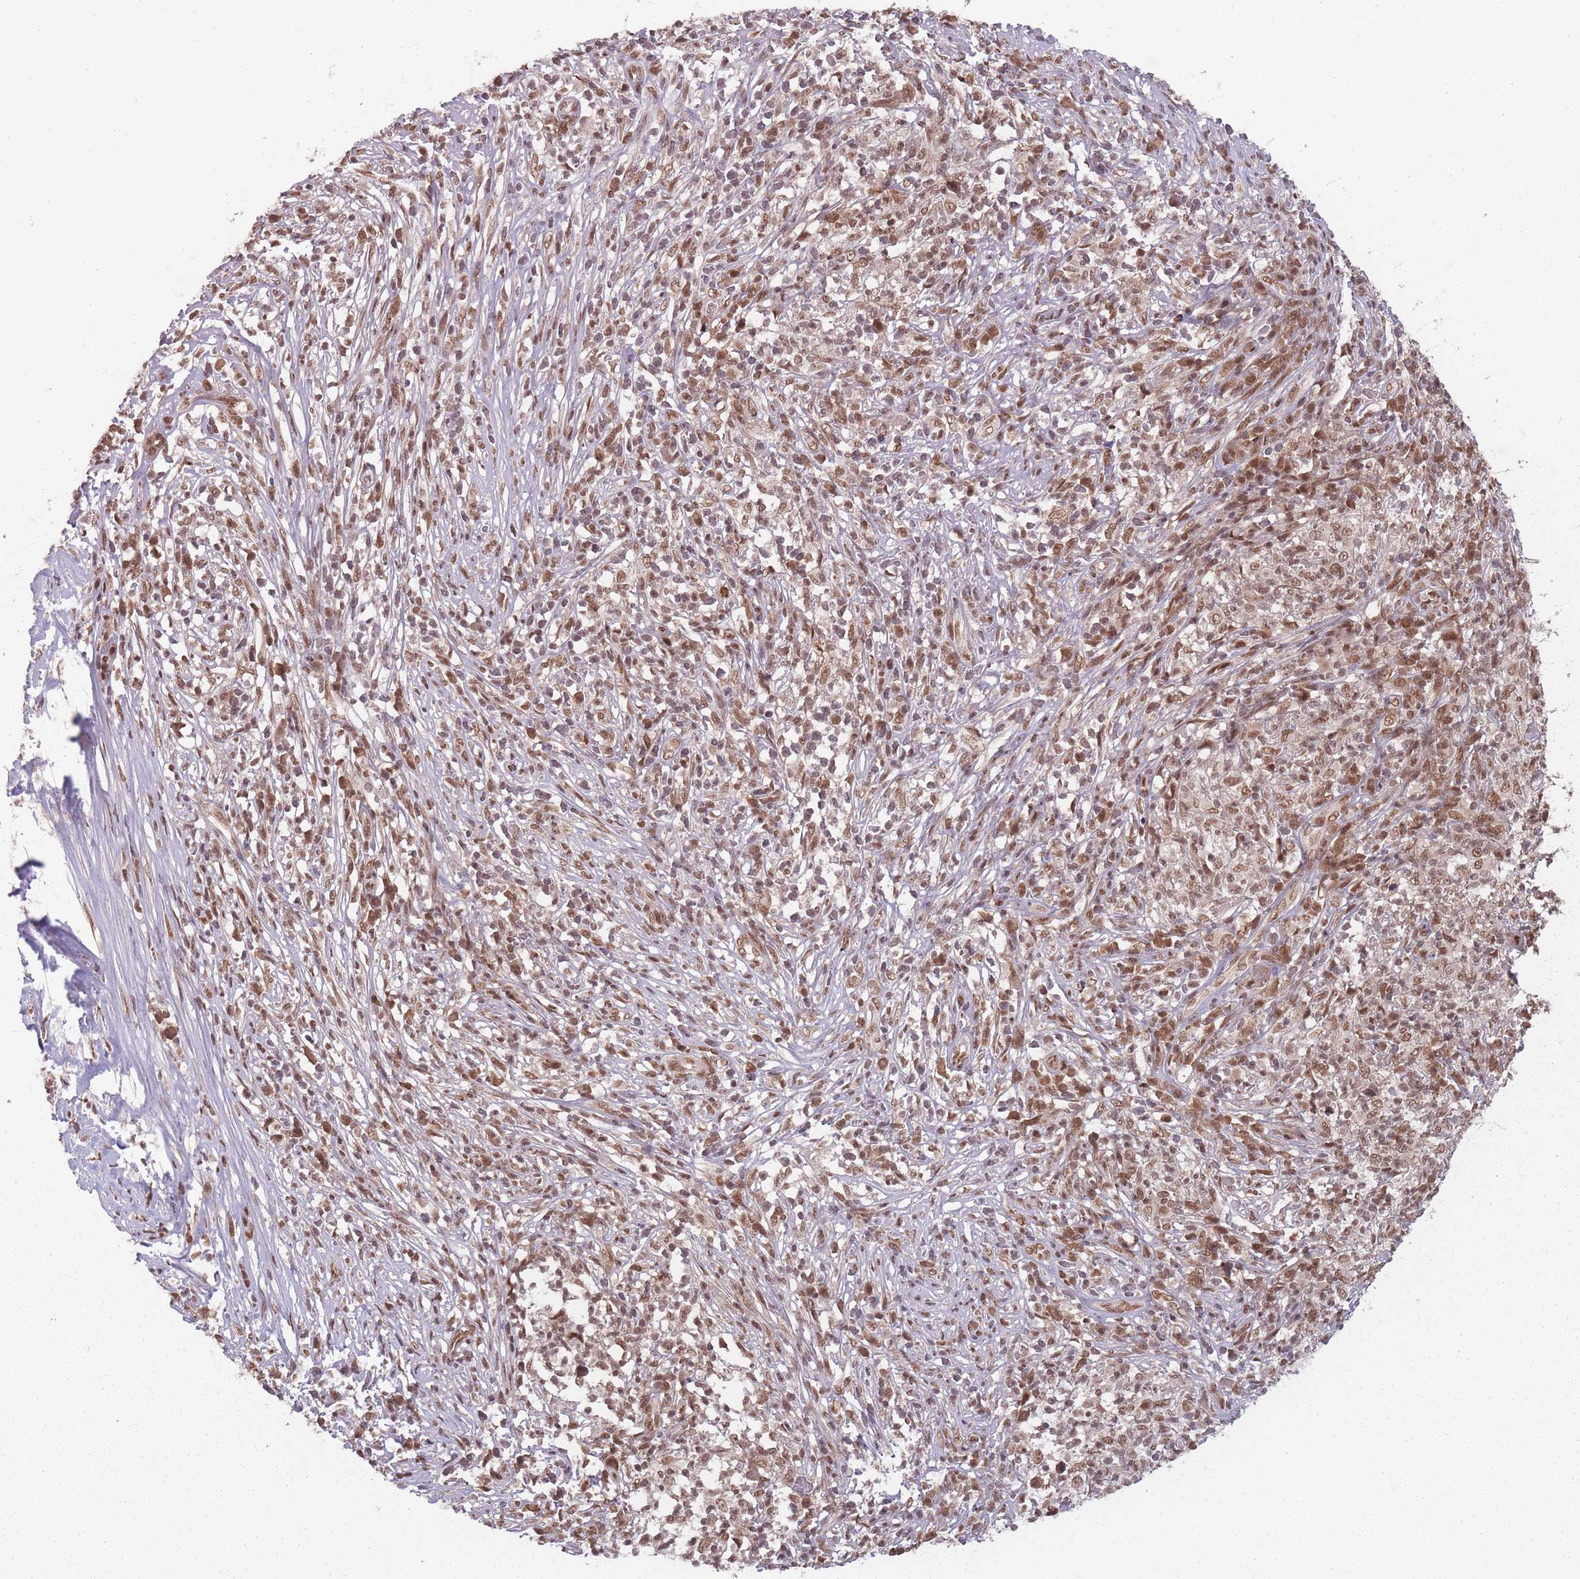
{"staining": {"intensity": "moderate", "quantity": ">75%", "location": "nuclear"}, "tissue": "melanoma", "cell_type": "Tumor cells", "image_type": "cancer", "snomed": [{"axis": "morphology", "description": "Malignant melanoma, NOS"}, {"axis": "topography", "description": "Skin"}], "caption": "Immunohistochemical staining of melanoma displays medium levels of moderate nuclear expression in about >75% of tumor cells. (Stains: DAB (3,3'-diaminobenzidine) in brown, nuclei in blue, Microscopy: brightfield microscopy at high magnification).", "gene": "TMED3", "patient": {"sex": "male", "age": 66}}